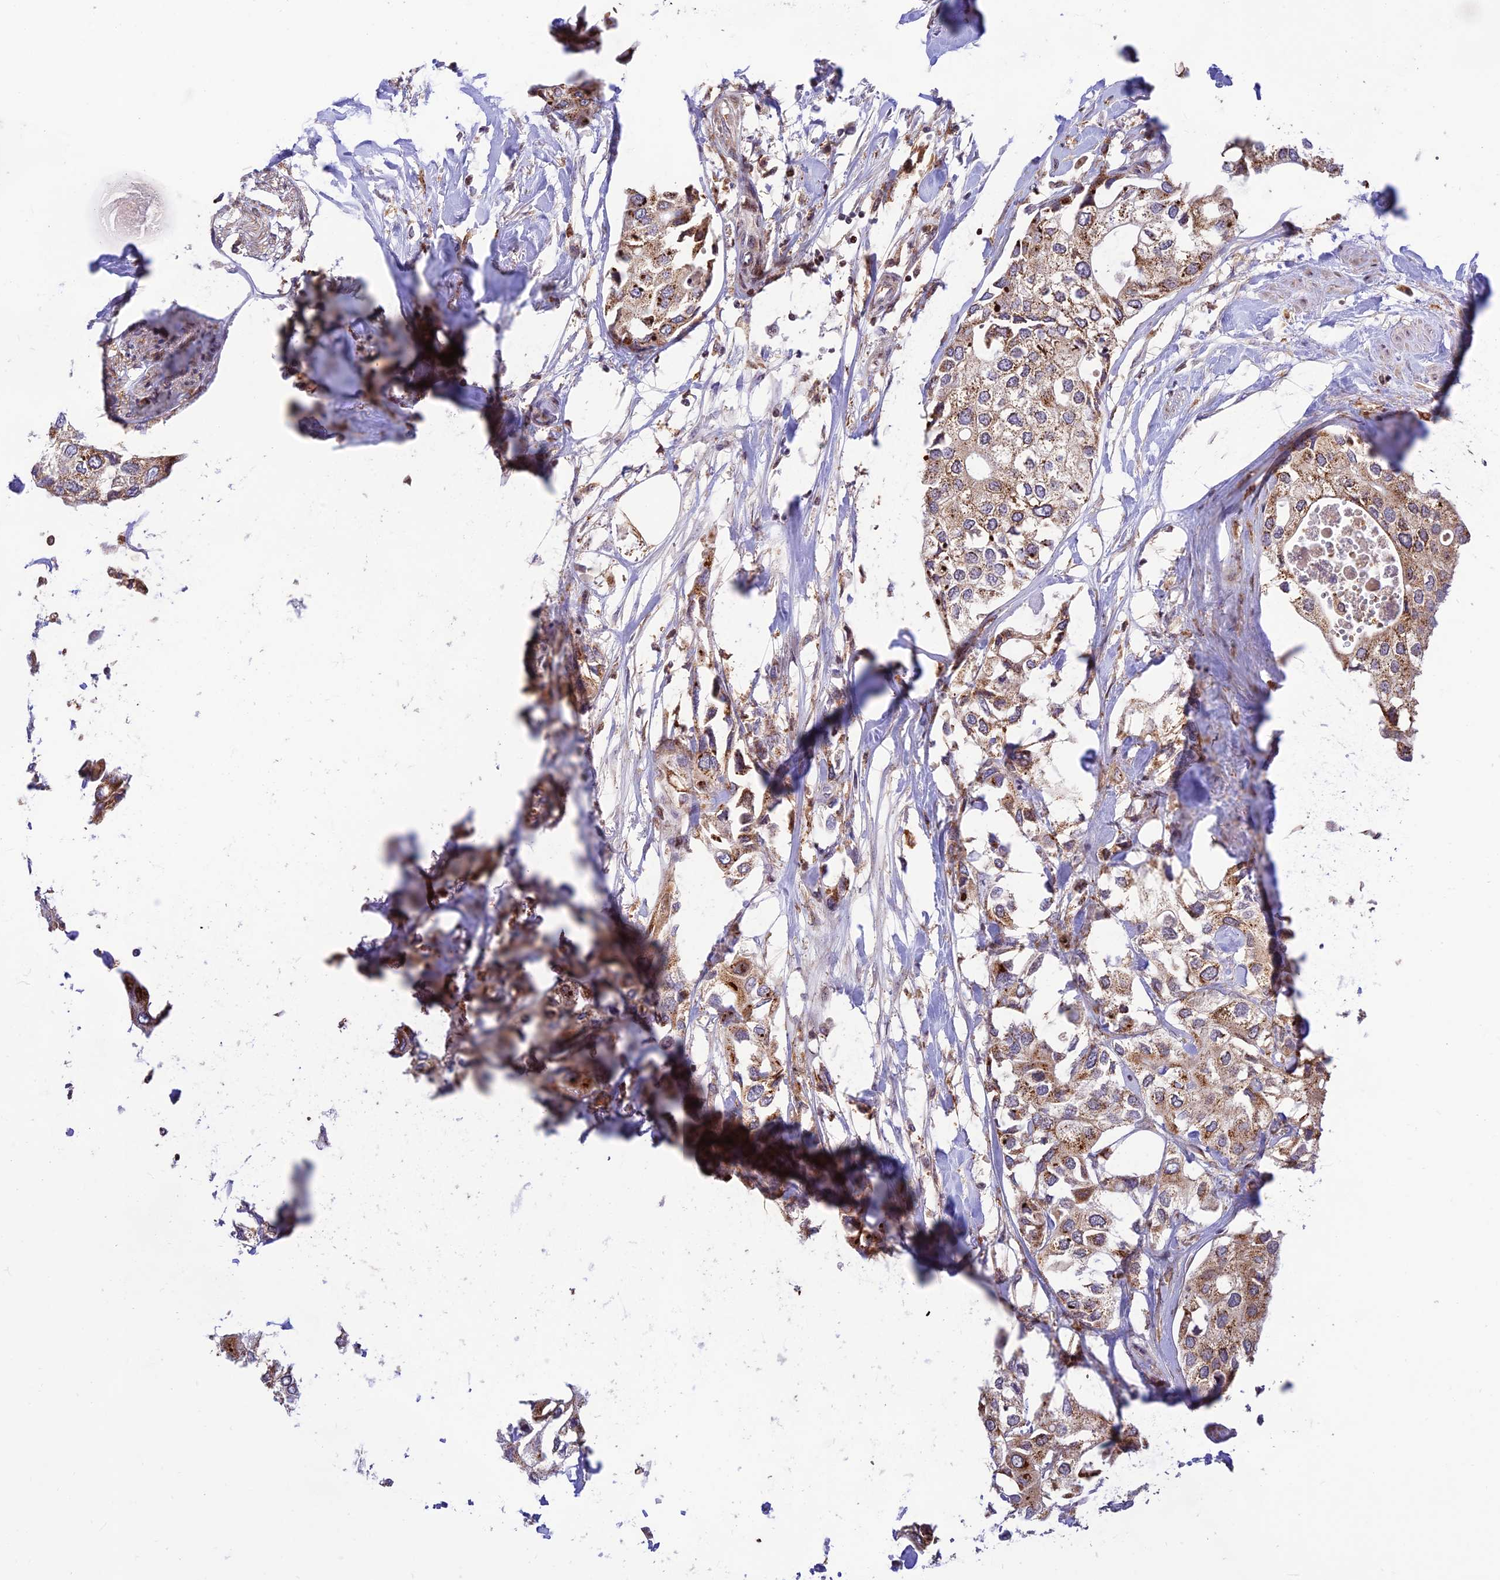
{"staining": {"intensity": "moderate", "quantity": ">75%", "location": "cytoplasmic/membranous"}, "tissue": "urothelial cancer", "cell_type": "Tumor cells", "image_type": "cancer", "snomed": [{"axis": "morphology", "description": "Urothelial carcinoma, High grade"}, {"axis": "topography", "description": "Urinary bladder"}], "caption": "Immunohistochemical staining of urothelial cancer exhibits medium levels of moderate cytoplasmic/membranous protein expression in approximately >75% of tumor cells.", "gene": "FAM186B", "patient": {"sex": "male", "age": 64}}